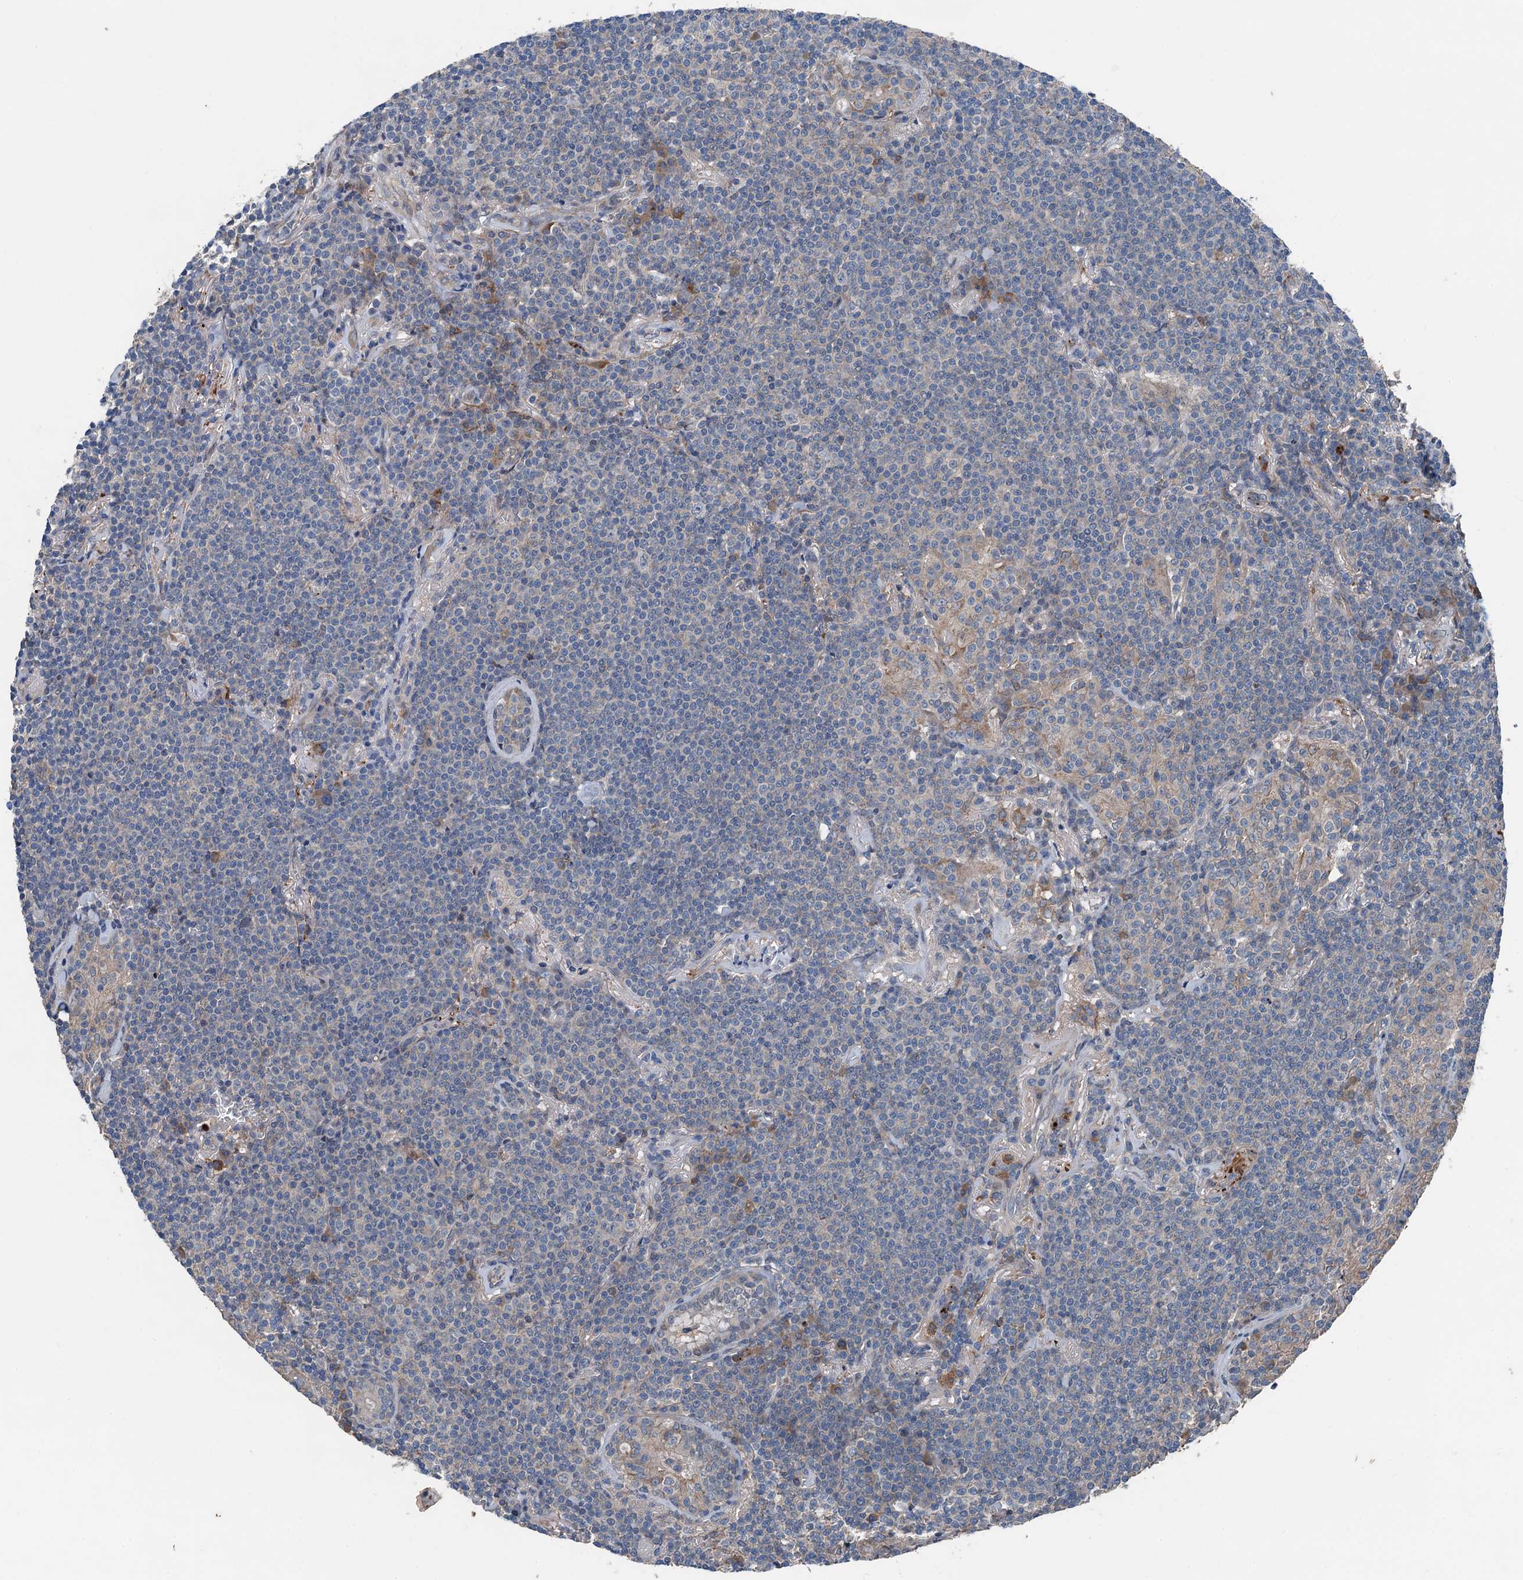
{"staining": {"intensity": "negative", "quantity": "none", "location": "none"}, "tissue": "lymphoma", "cell_type": "Tumor cells", "image_type": "cancer", "snomed": [{"axis": "morphology", "description": "Malignant lymphoma, non-Hodgkin's type, Low grade"}, {"axis": "topography", "description": "Lung"}], "caption": "A high-resolution micrograph shows immunohistochemistry staining of low-grade malignant lymphoma, non-Hodgkin's type, which reveals no significant positivity in tumor cells. The staining was performed using DAB to visualize the protein expression in brown, while the nuclei were stained in blue with hematoxylin (Magnification: 20x).", "gene": "SLC2A10", "patient": {"sex": "female", "age": 71}}